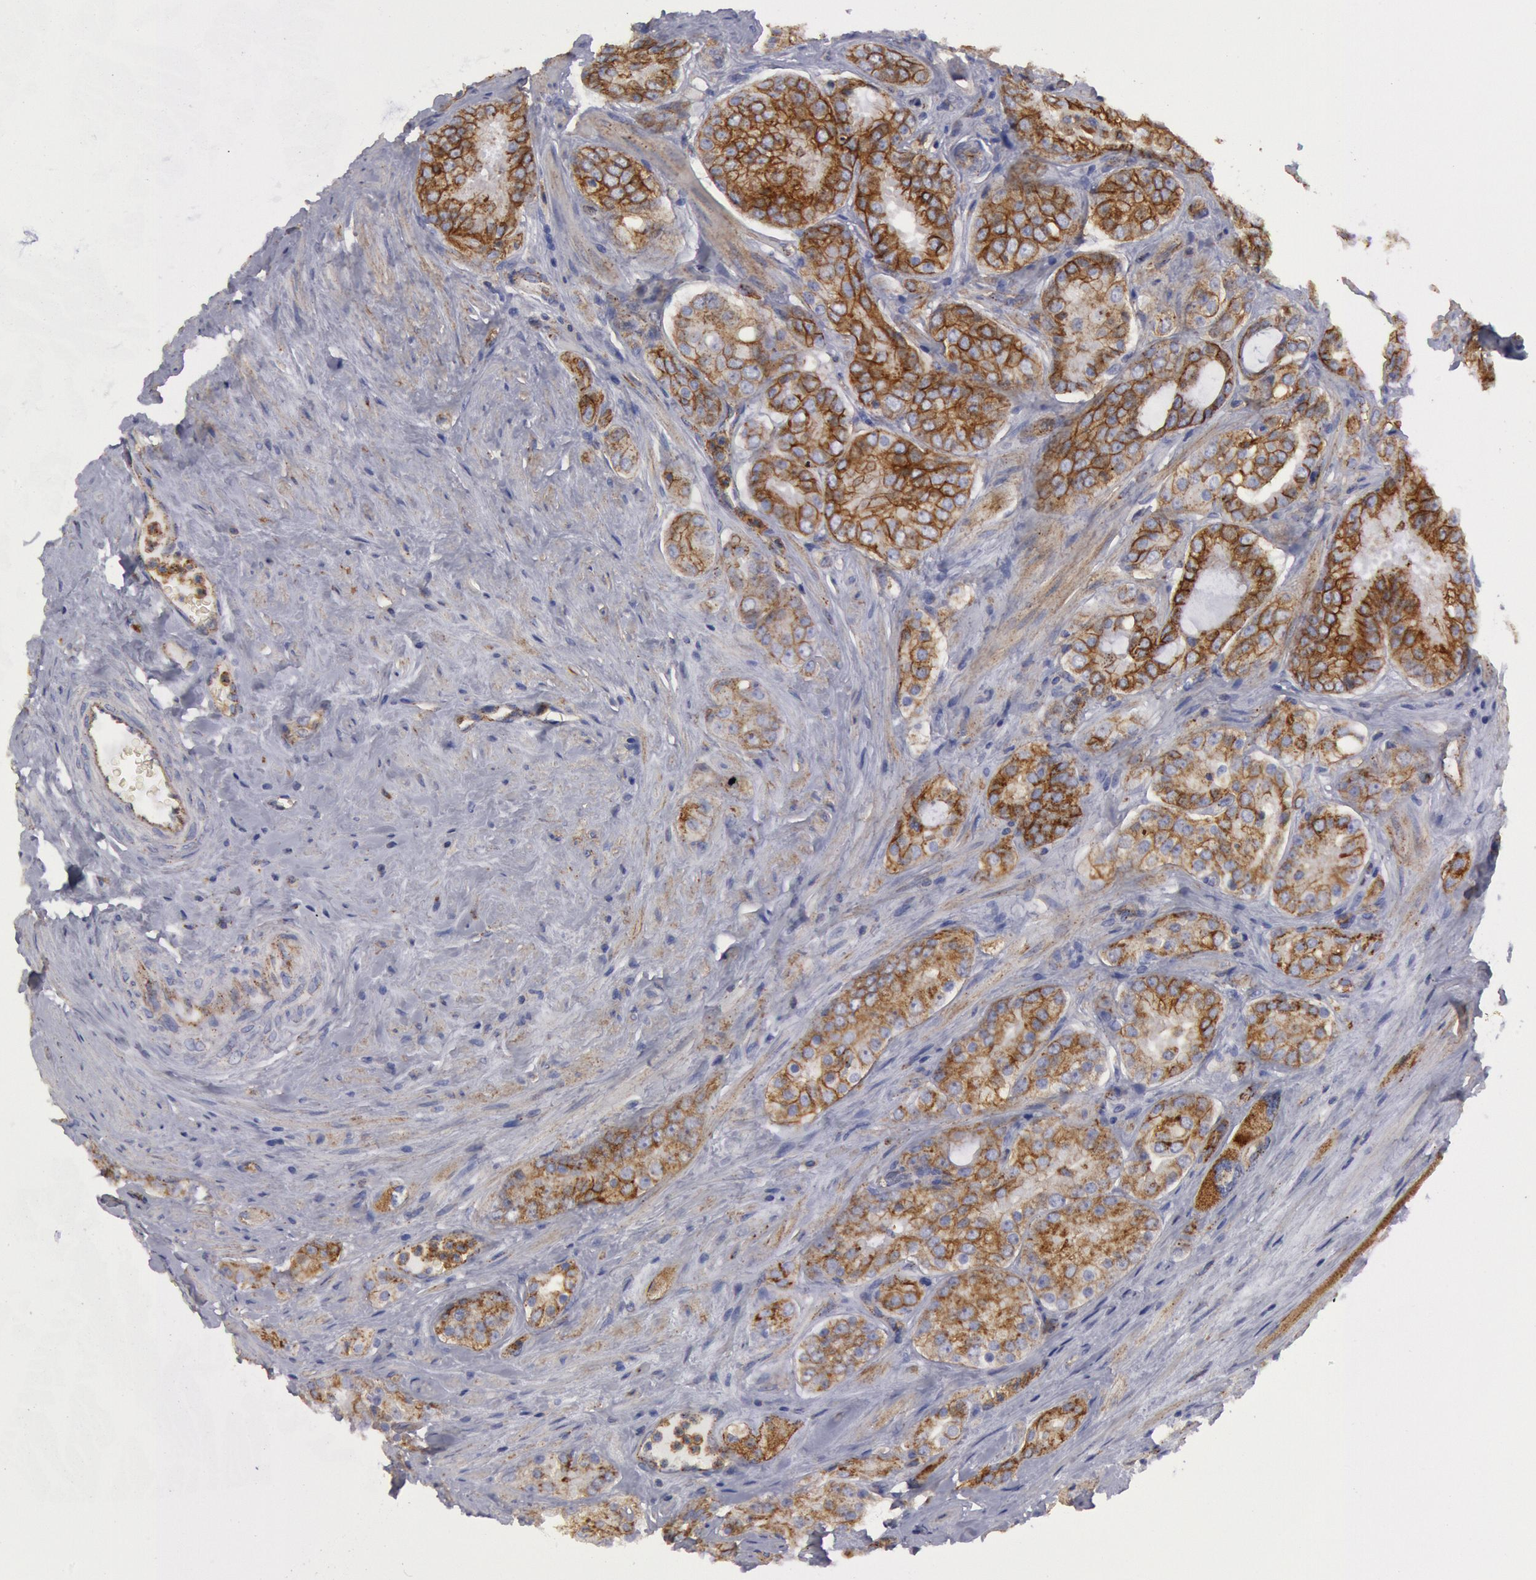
{"staining": {"intensity": "weak", "quantity": ">75%", "location": "cytoplasmic/membranous"}, "tissue": "prostate cancer", "cell_type": "Tumor cells", "image_type": "cancer", "snomed": [{"axis": "morphology", "description": "Adenocarcinoma, Medium grade"}, {"axis": "topography", "description": "Prostate"}], "caption": "This micrograph shows prostate cancer stained with IHC to label a protein in brown. The cytoplasmic/membranous of tumor cells show weak positivity for the protein. Nuclei are counter-stained blue.", "gene": "FLOT1", "patient": {"sex": "male", "age": 60}}